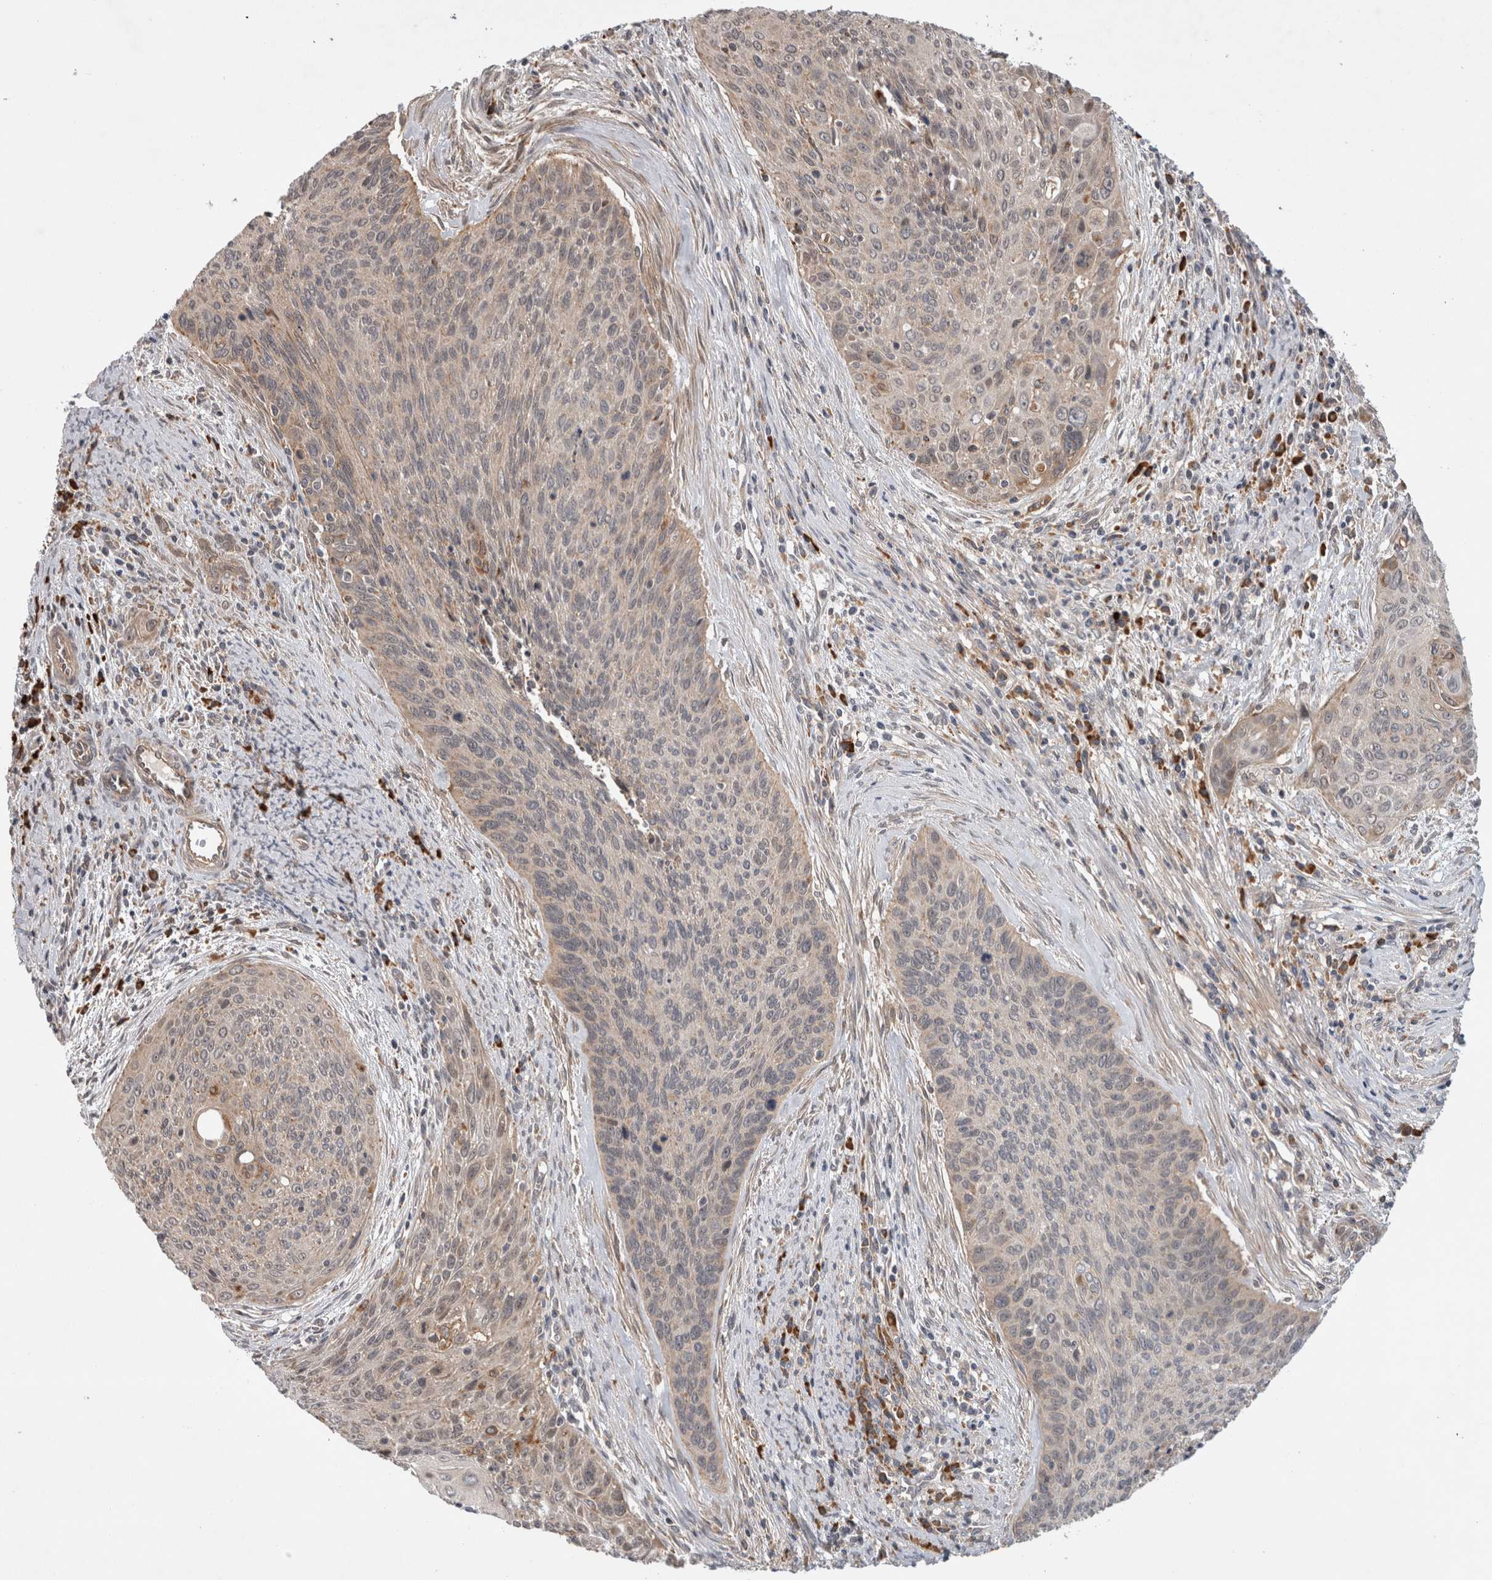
{"staining": {"intensity": "weak", "quantity": "25%-75%", "location": "cytoplasmic/membranous"}, "tissue": "cervical cancer", "cell_type": "Tumor cells", "image_type": "cancer", "snomed": [{"axis": "morphology", "description": "Squamous cell carcinoma, NOS"}, {"axis": "topography", "description": "Cervix"}], "caption": "Immunohistochemistry (IHC) image of neoplastic tissue: human cervical cancer stained using IHC exhibits low levels of weak protein expression localized specifically in the cytoplasmic/membranous of tumor cells, appearing as a cytoplasmic/membranous brown color.", "gene": "ADGRL3", "patient": {"sex": "female", "age": 55}}